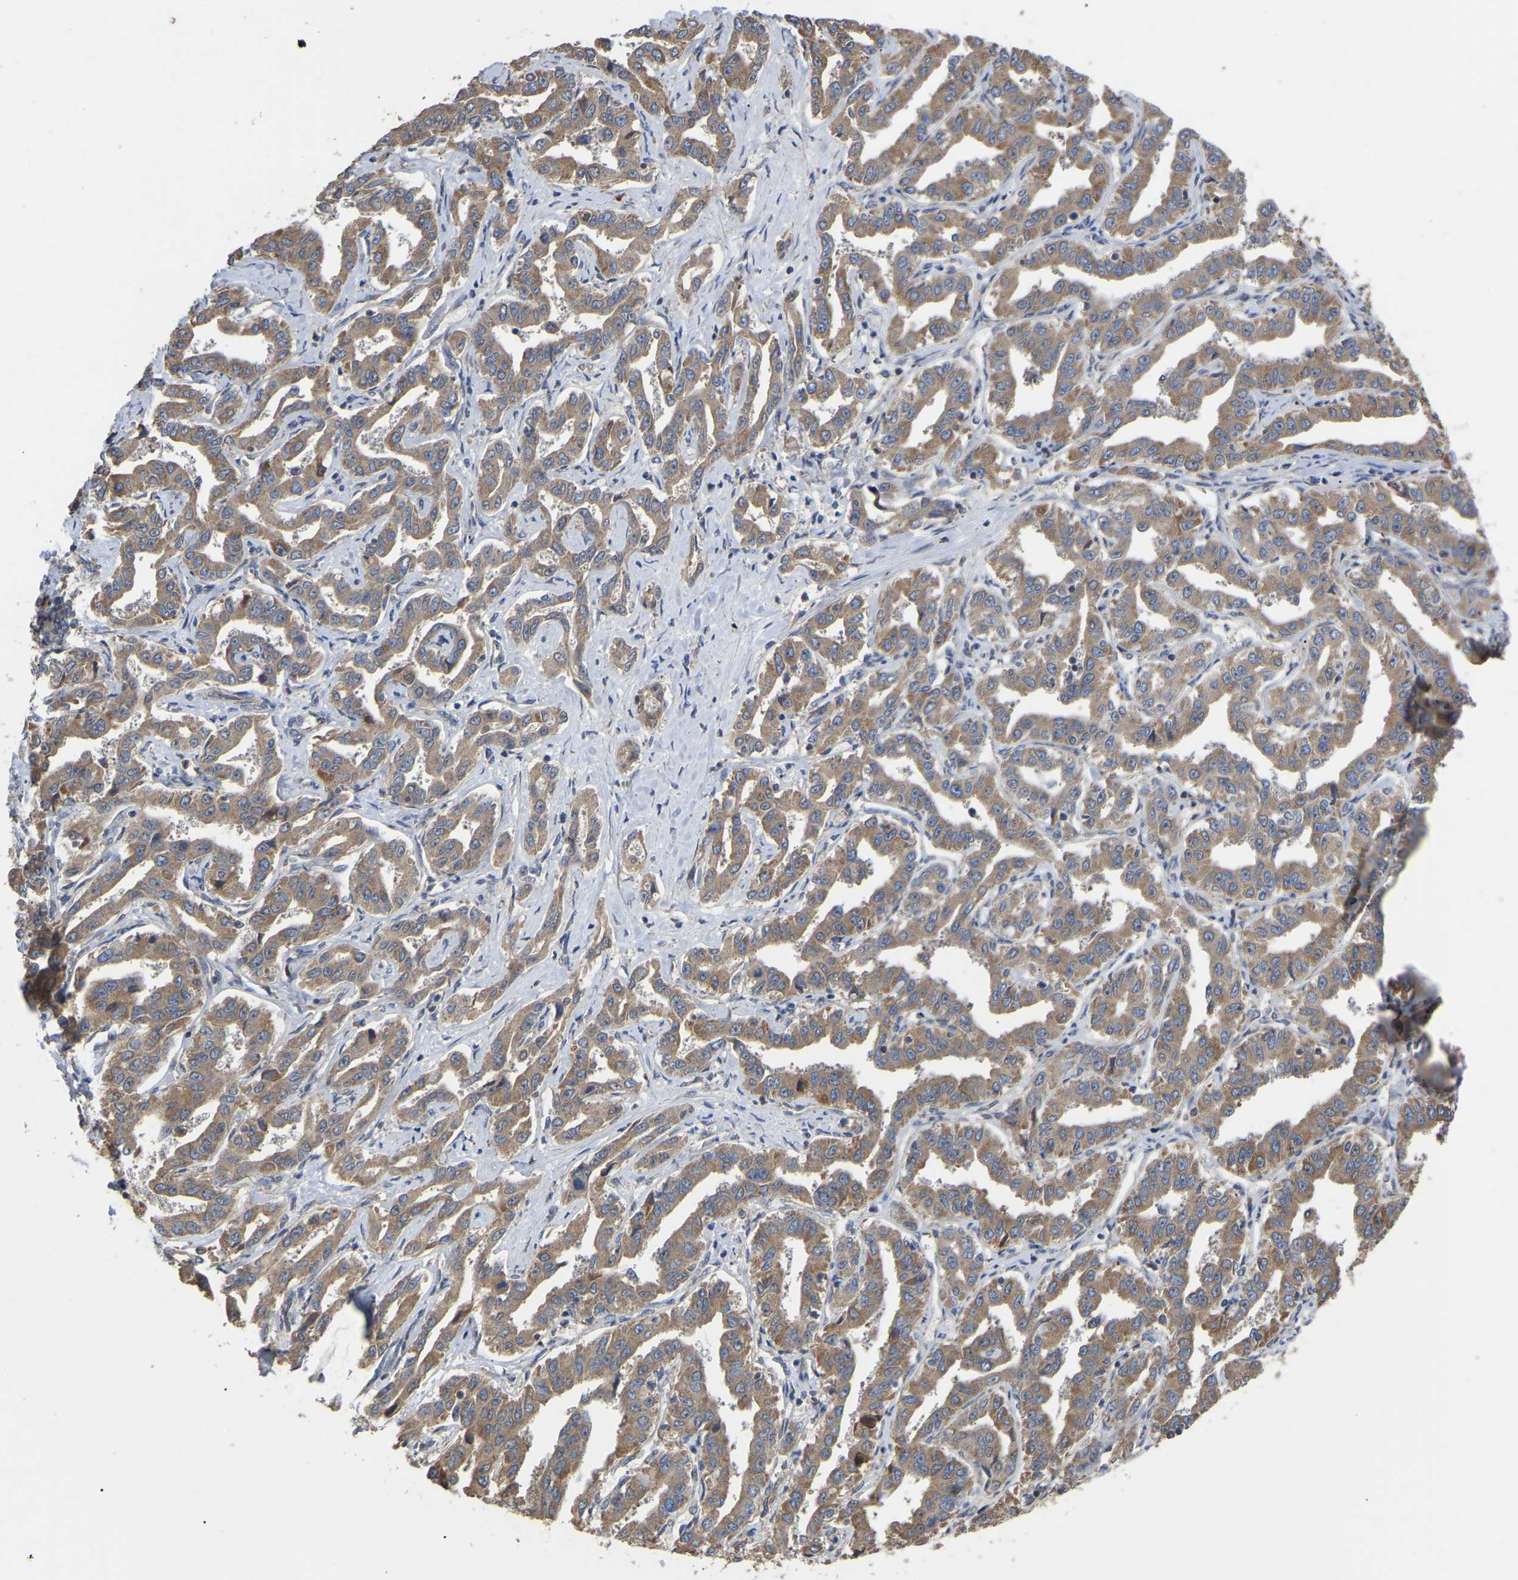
{"staining": {"intensity": "weak", "quantity": ">75%", "location": "cytoplasmic/membranous"}, "tissue": "liver cancer", "cell_type": "Tumor cells", "image_type": "cancer", "snomed": [{"axis": "morphology", "description": "Cholangiocarcinoma"}, {"axis": "topography", "description": "Liver"}], "caption": "A low amount of weak cytoplasmic/membranous staining is identified in approximately >75% of tumor cells in liver cancer tissue.", "gene": "GCC1", "patient": {"sex": "male", "age": 59}}